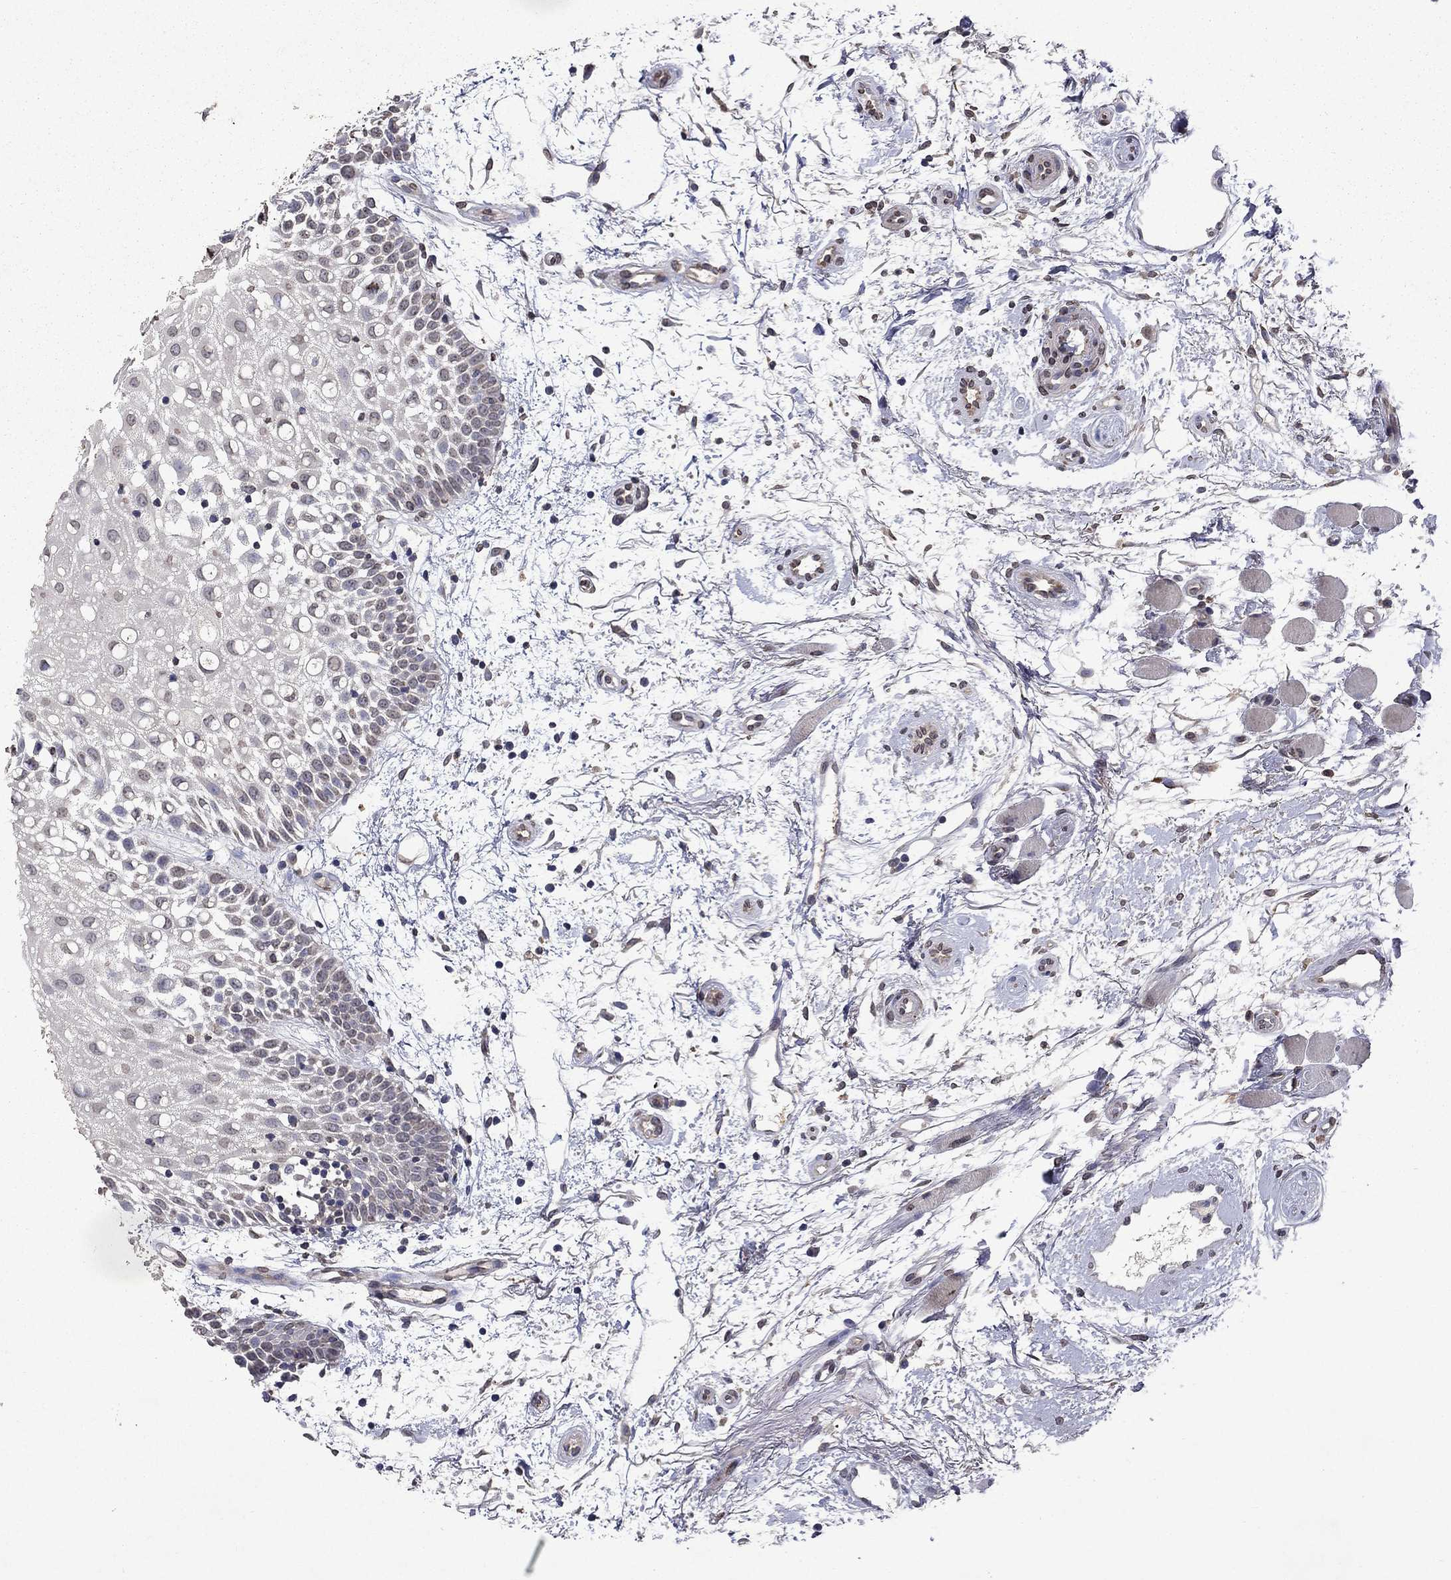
{"staining": {"intensity": "weak", "quantity": "<25%", "location": "nuclear"}, "tissue": "oral mucosa", "cell_type": "Squamous epithelial cells", "image_type": "normal", "snomed": [{"axis": "morphology", "description": "Normal tissue, NOS"}, {"axis": "morphology", "description": "Squamous cell carcinoma, NOS"}, {"axis": "topography", "description": "Oral tissue"}, {"axis": "topography", "description": "Head-Neck"}], "caption": "Immunohistochemistry micrograph of unremarkable human oral mucosa stained for a protein (brown), which shows no staining in squamous epithelial cells. (DAB immunohistochemistry (IHC) with hematoxylin counter stain).", "gene": "TTC38", "patient": {"sex": "female", "age": 75}}